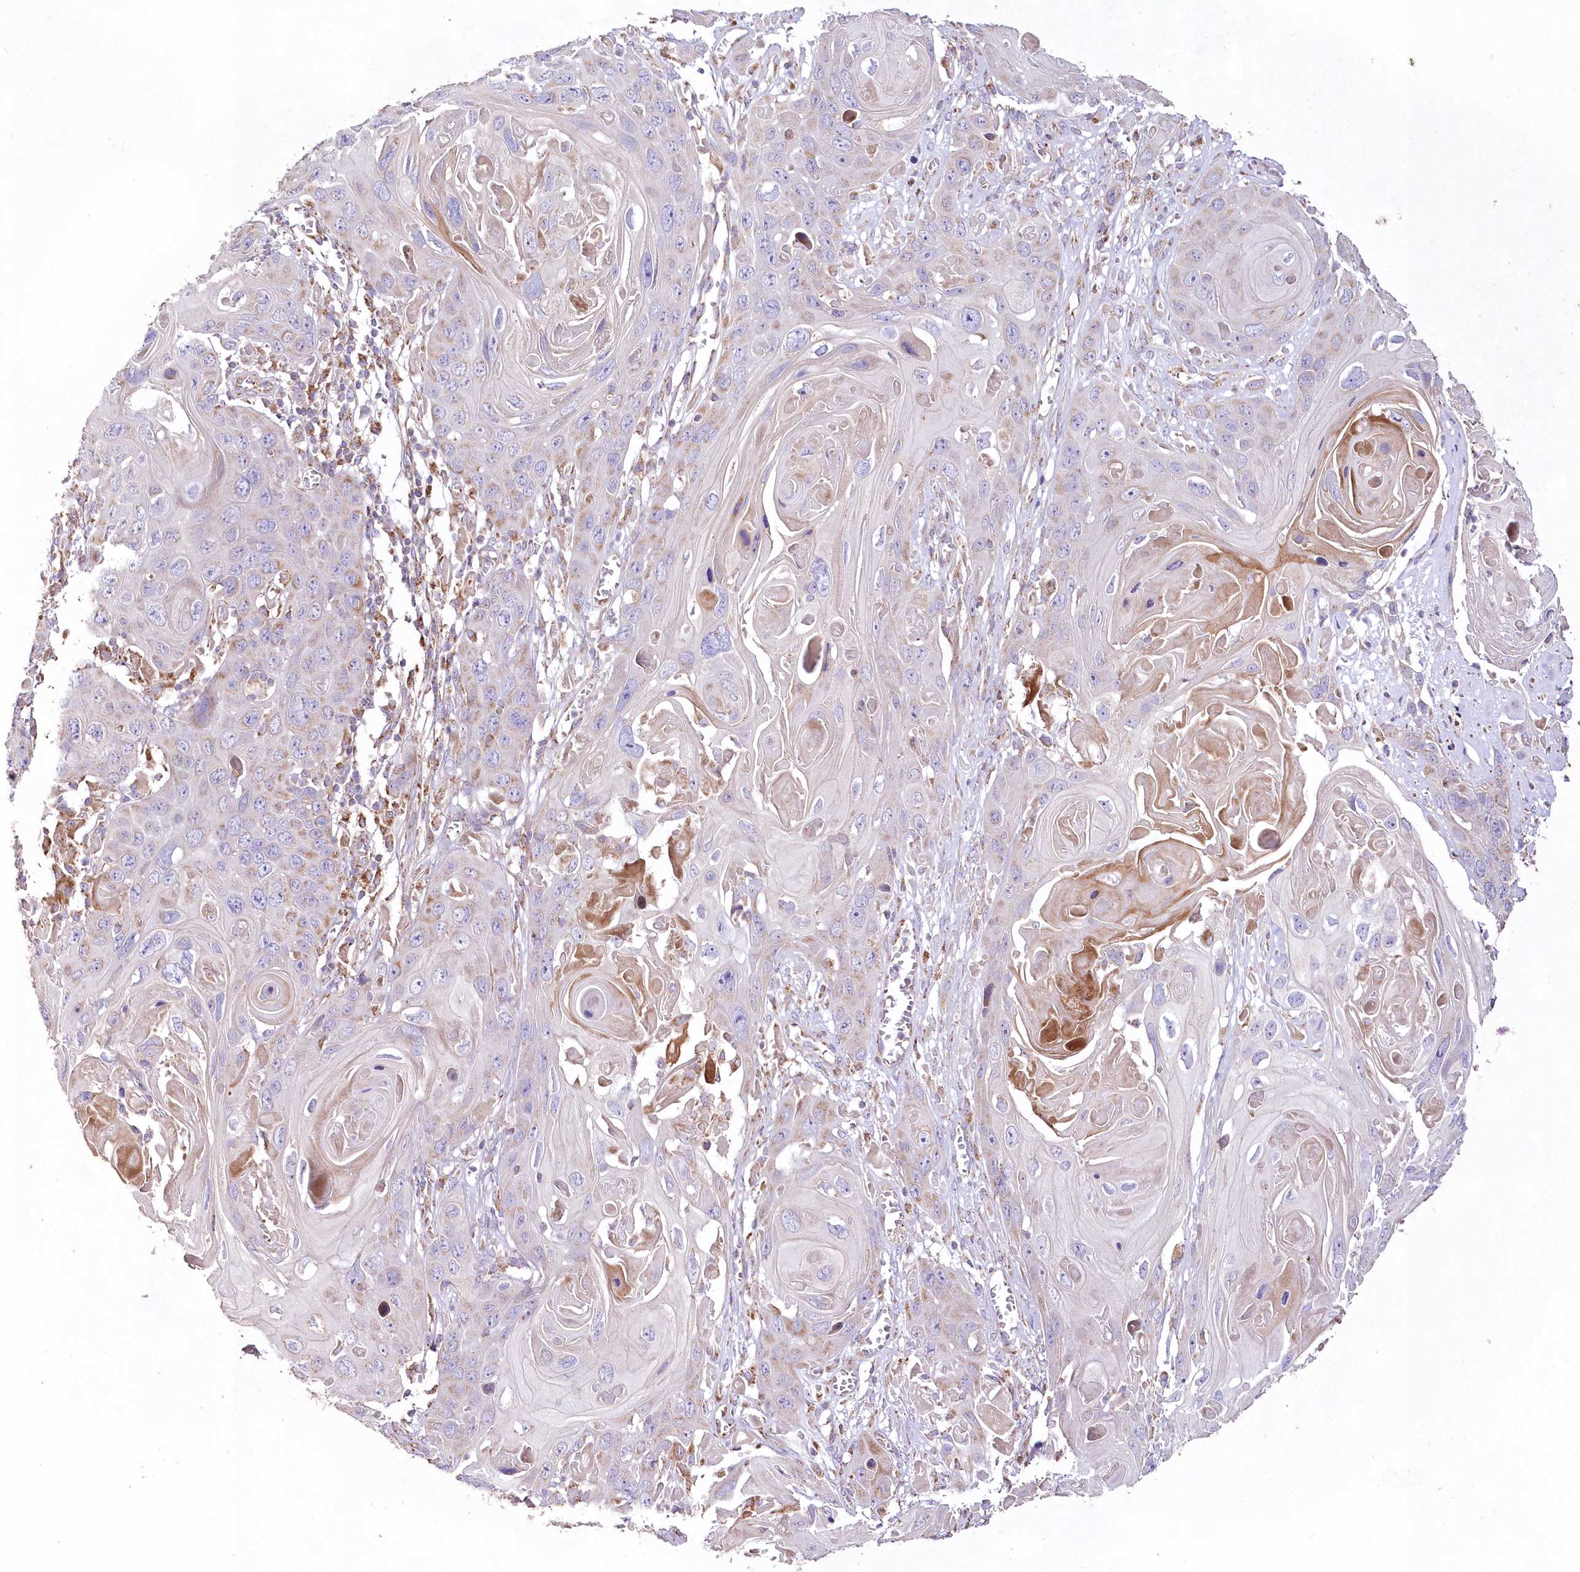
{"staining": {"intensity": "weak", "quantity": "<25%", "location": "cytoplasmic/membranous"}, "tissue": "skin cancer", "cell_type": "Tumor cells", "image_type": "cancer", "snomed": [{"axis": "morphology", "description": "Squamous cell carcinoma, NOS"}, {"axis": "topography", "description": "Skin"}], "caption": "IHC histopathology image of skin cancer (squamous cell carcinoma) stained for a protein (brown), which shows no positivity in tumor cells.", "gene": "HADHB", "patient": {"sex": "male", "age": 55}}